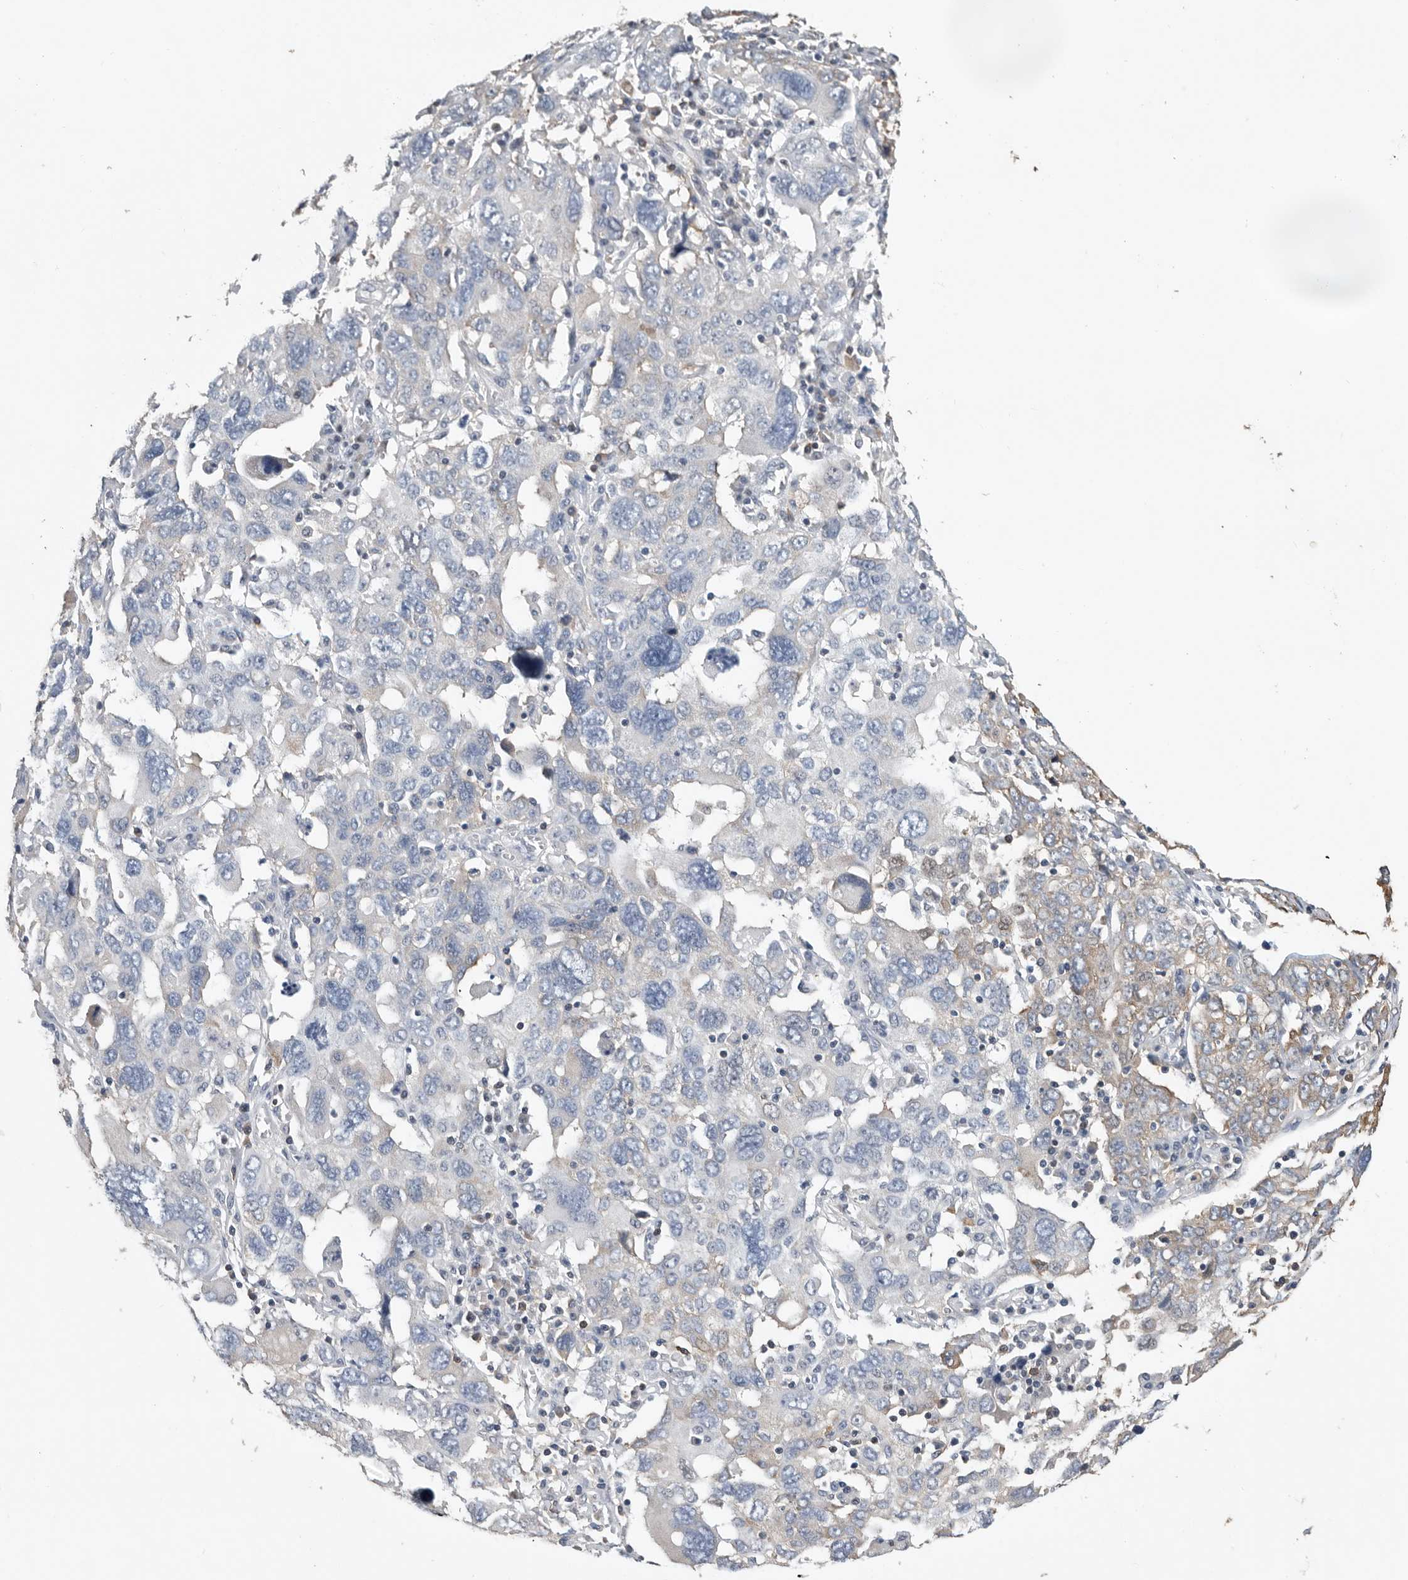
{"staining": {"intensity": "negative", "quantity": "none", "location": "none"}, "tissue": "ovarian cancer", "cell_type": "Tumor cells", "image_type": "cancer", "snomed": [{"axis": "morphology", "description": "Carcinoma, endometroid"}, {"axis": "topography", "description": "Ovary"}], "caption": "This is an immunohistochemistry (IHC) image of human ovarian cancer. There is no staining in tumor cells.", "gene": "PDCD4", "patient": {"sex": "female", "age": 62}}